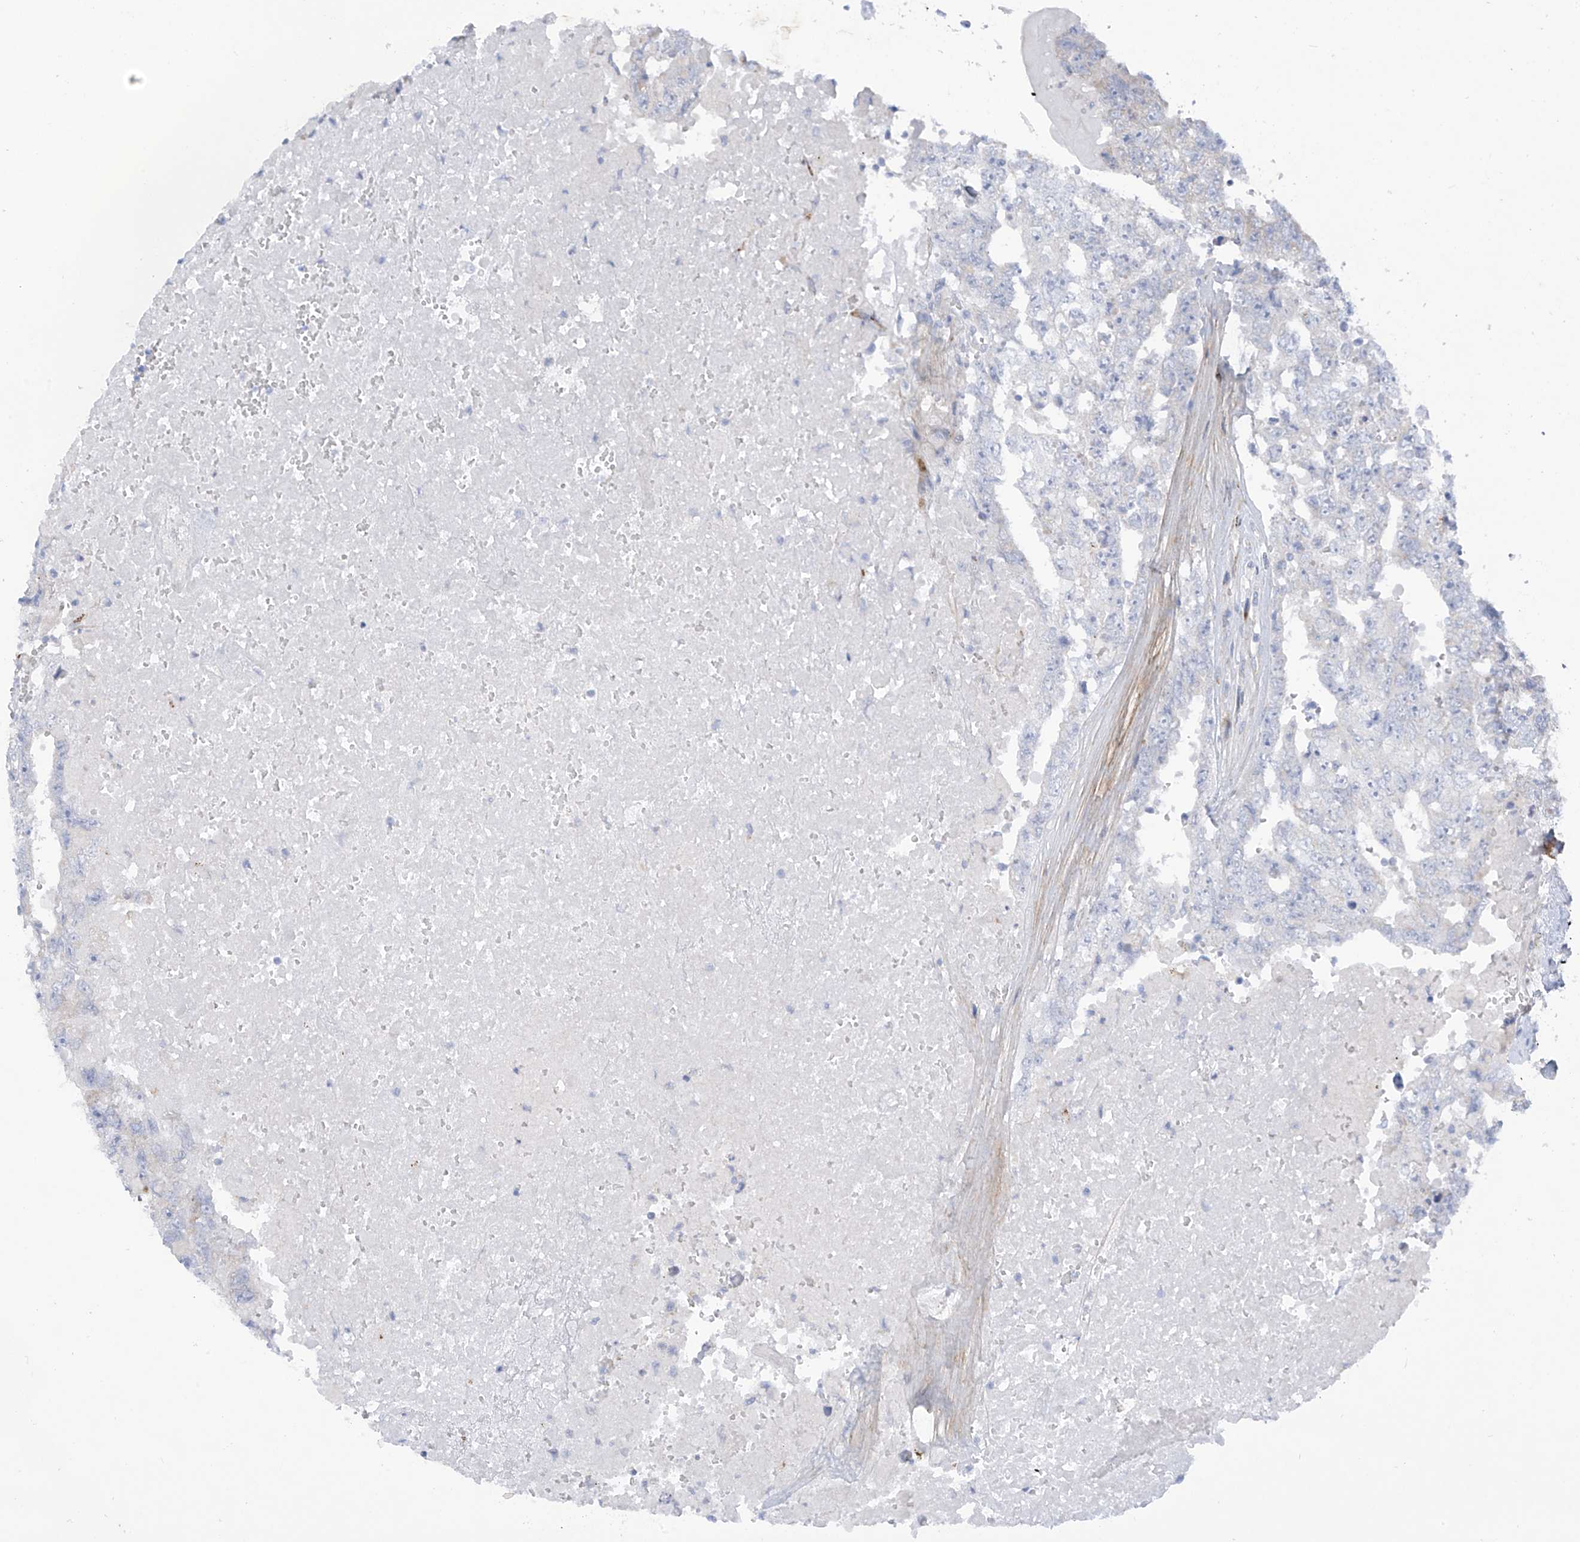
{"staining": {"intensity": "negative", "quantity": "none", "location": "none"}, "tissue": "testis cancer", "cell_type": "Tumor cells", "image_type": "cancer", "snomed": [{"axis": "morphology", "description": "Carcinoma, Embryonal, NOS"}, {"axis": "topography", "description": "Testis"}], "caption": "This histopathology image is of testis cancer stained with IHC to label a protein in brown with the nuclei are counter-stained blue. There is no positivity in tumor cells. (DAB (3,3'-diaminobenzidine) immunohistochemistry (IHC), high magnification).", "gene": "TRMT2B", "patient": {"sex": "male", "age": 26}}